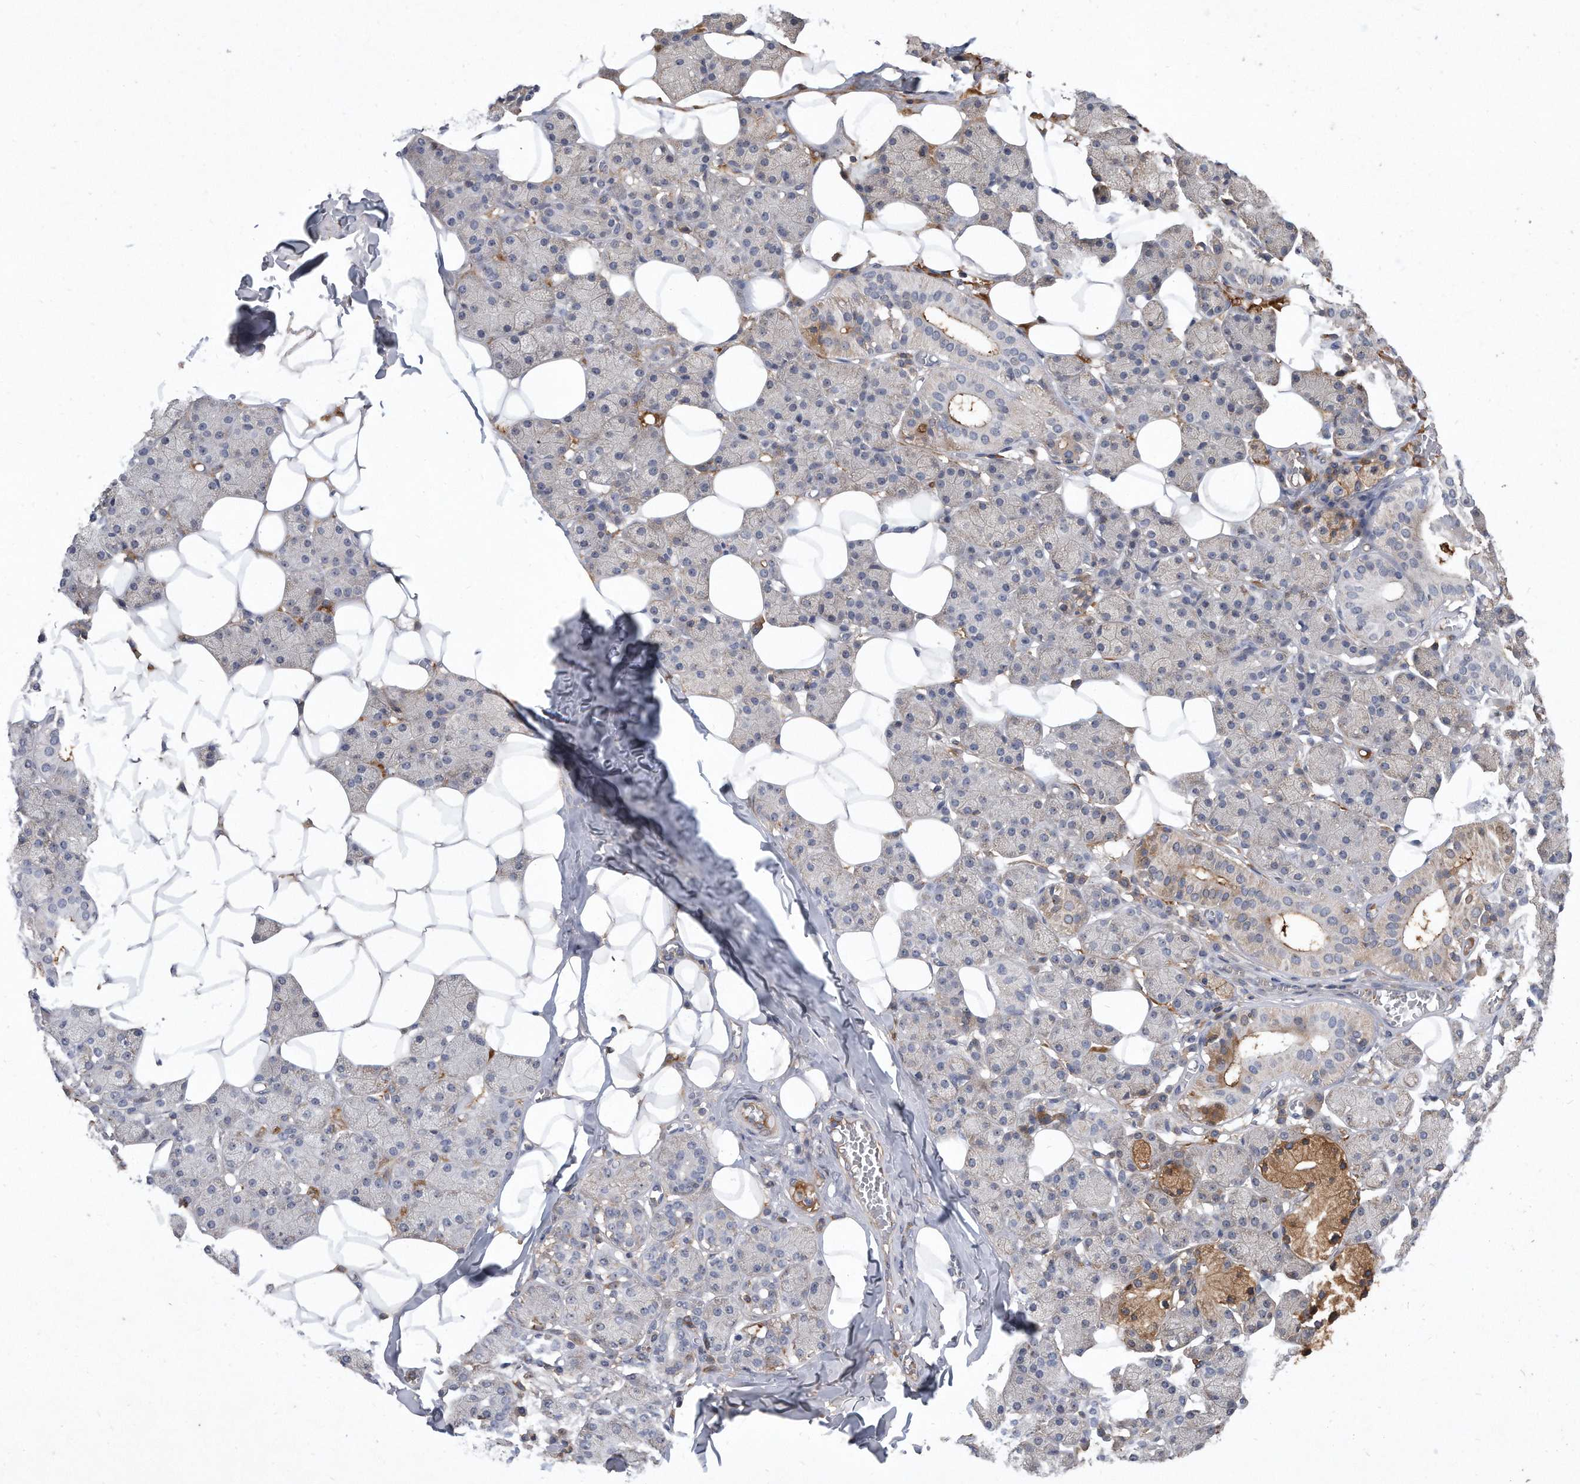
{"staining": {"intensity": "moderate", "quantity": "<25%", "location": "cytoplasmic/membranous"}, "tissue": "salivary gland", "cell_type": "Glandular cells", "image_type": "normal", "snomed": [{"axis": "morphology", "description": "Normal tissue, NOS"}, {"axis": "topography", "description": "Salivary gland"}], "caption": "Moderate cytoplasmic/membranous positivity for a protein is present in approximately <25% of glandular cells of unremarkable salivary gland using immunohistochemistry.", "gene": "PGBD2", "patient": {"sex": "female", "age": 33}}